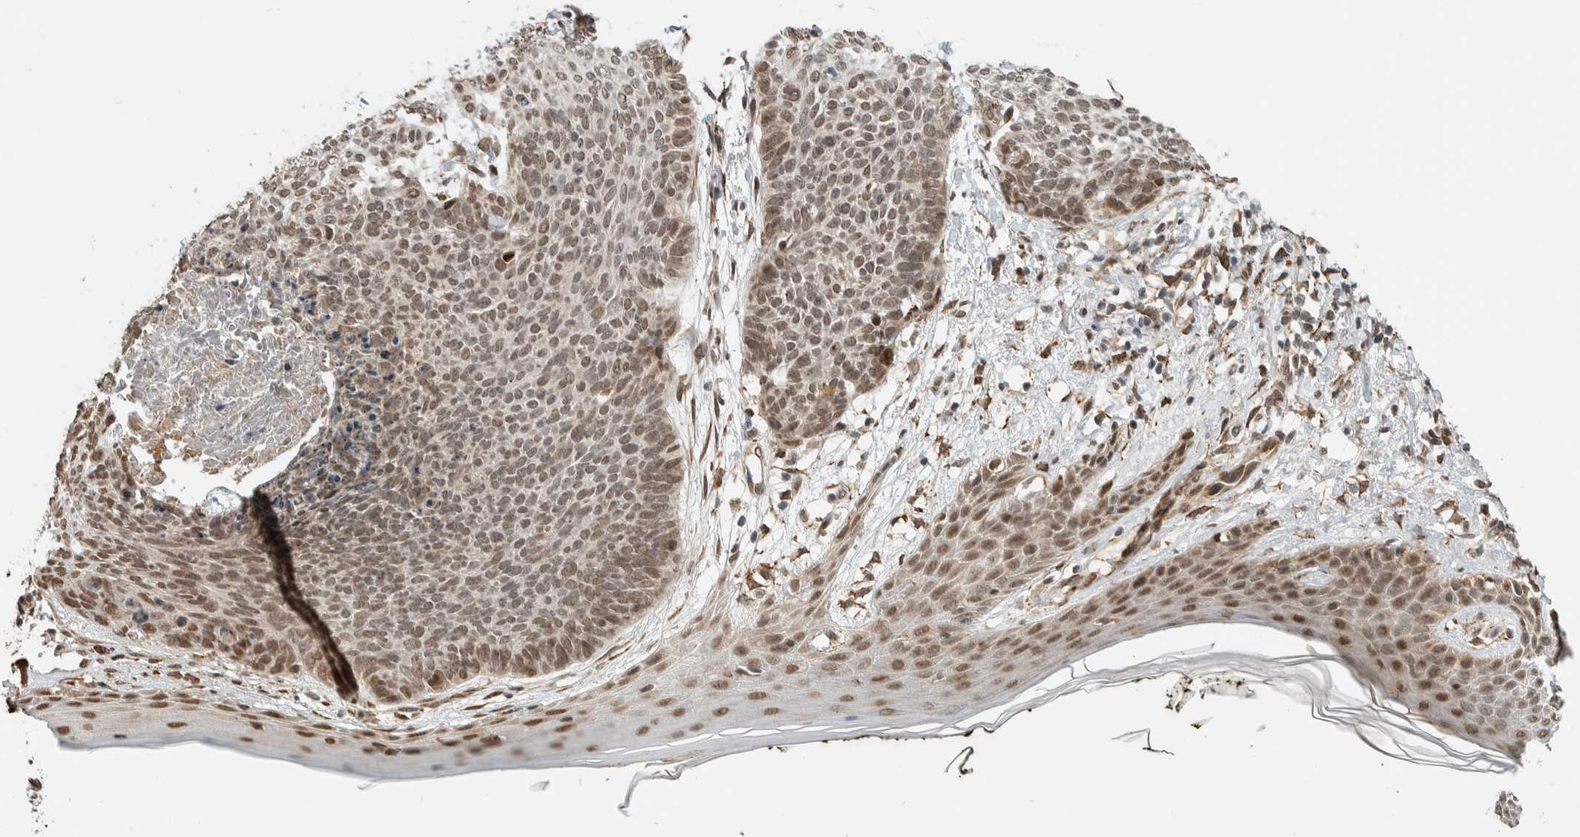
{"staining": {"intensity": "moderate", "quantity": ">75%", "location": "nuclear"}, "tissue": "skin cancer", "cell_type": "Tumor cells", "image_type": "cancer", "snomed": [{"axis": "morphology", "description": "Normal tissue, NOS"}, {"axis": "morphology", "description": "Basal cell carcinoma"}, {"axis": "topography", "description": "Skin"}], "caption": "Immunohistochemistry (IHC) of human skin basal cell carcinoma exhibits medium levels of moderate nuclear staining in about >75% of tumor cells.", "gene": "TNRC18", "patient": {"sex": "male", "age": 50}}